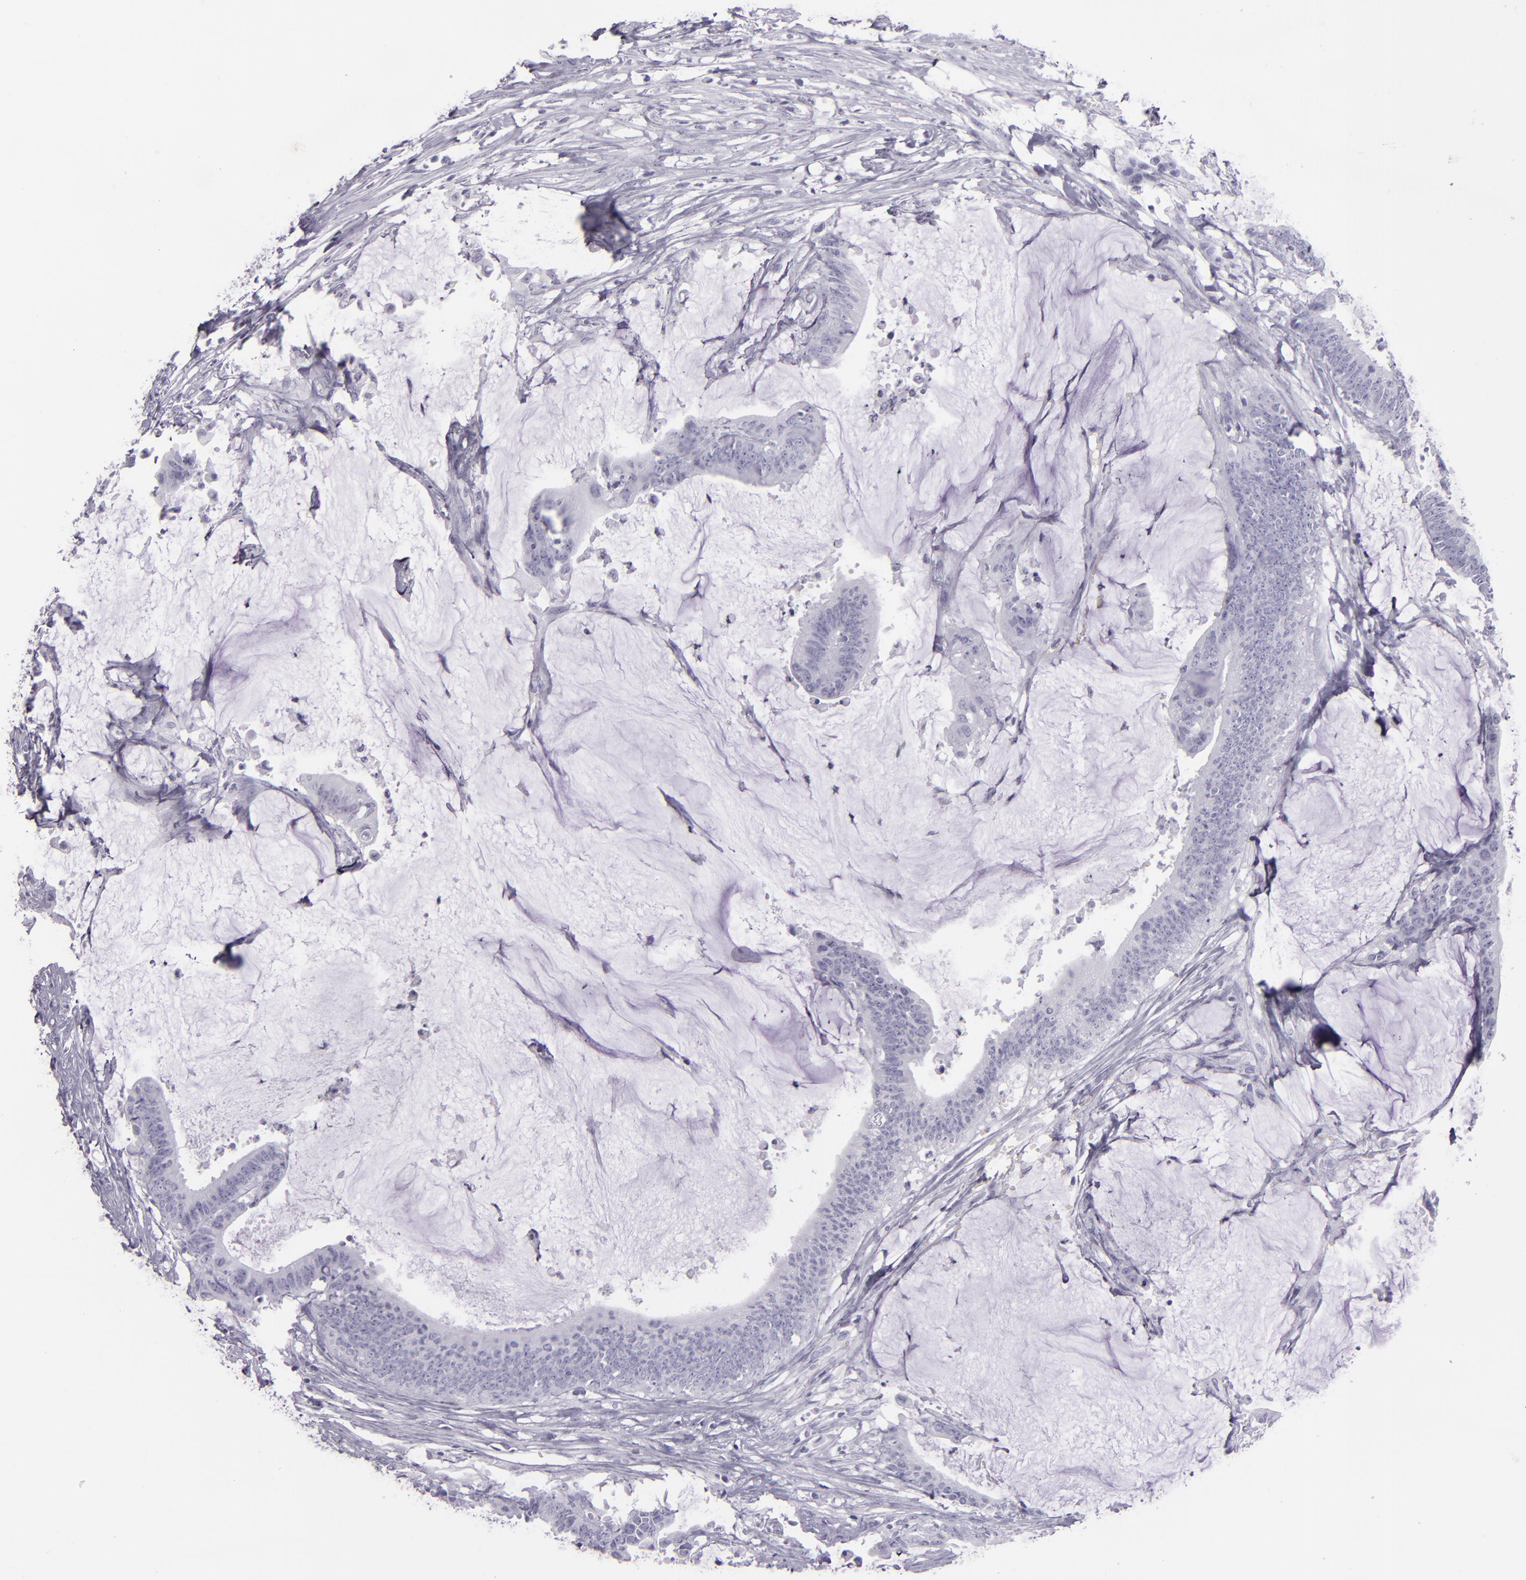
{"staining": {"intensity": "negative", "quantity": "none", "location": "none"}, "tissue": "colorectal cancer", "cell_type": "Tumor cells", "image_type": "cancer", "snomed": [{"axis": "morphology", "description": "Adenocarcinoma, NOS"}, {"axis": "topography", "description": "Rectum"}], "caption": "Colorectal cancer was stained to show a protein in brown. There is no significant staining in tumor cells.", "gene": "CR2", "patient": {"sex": "female", "age": 66}}